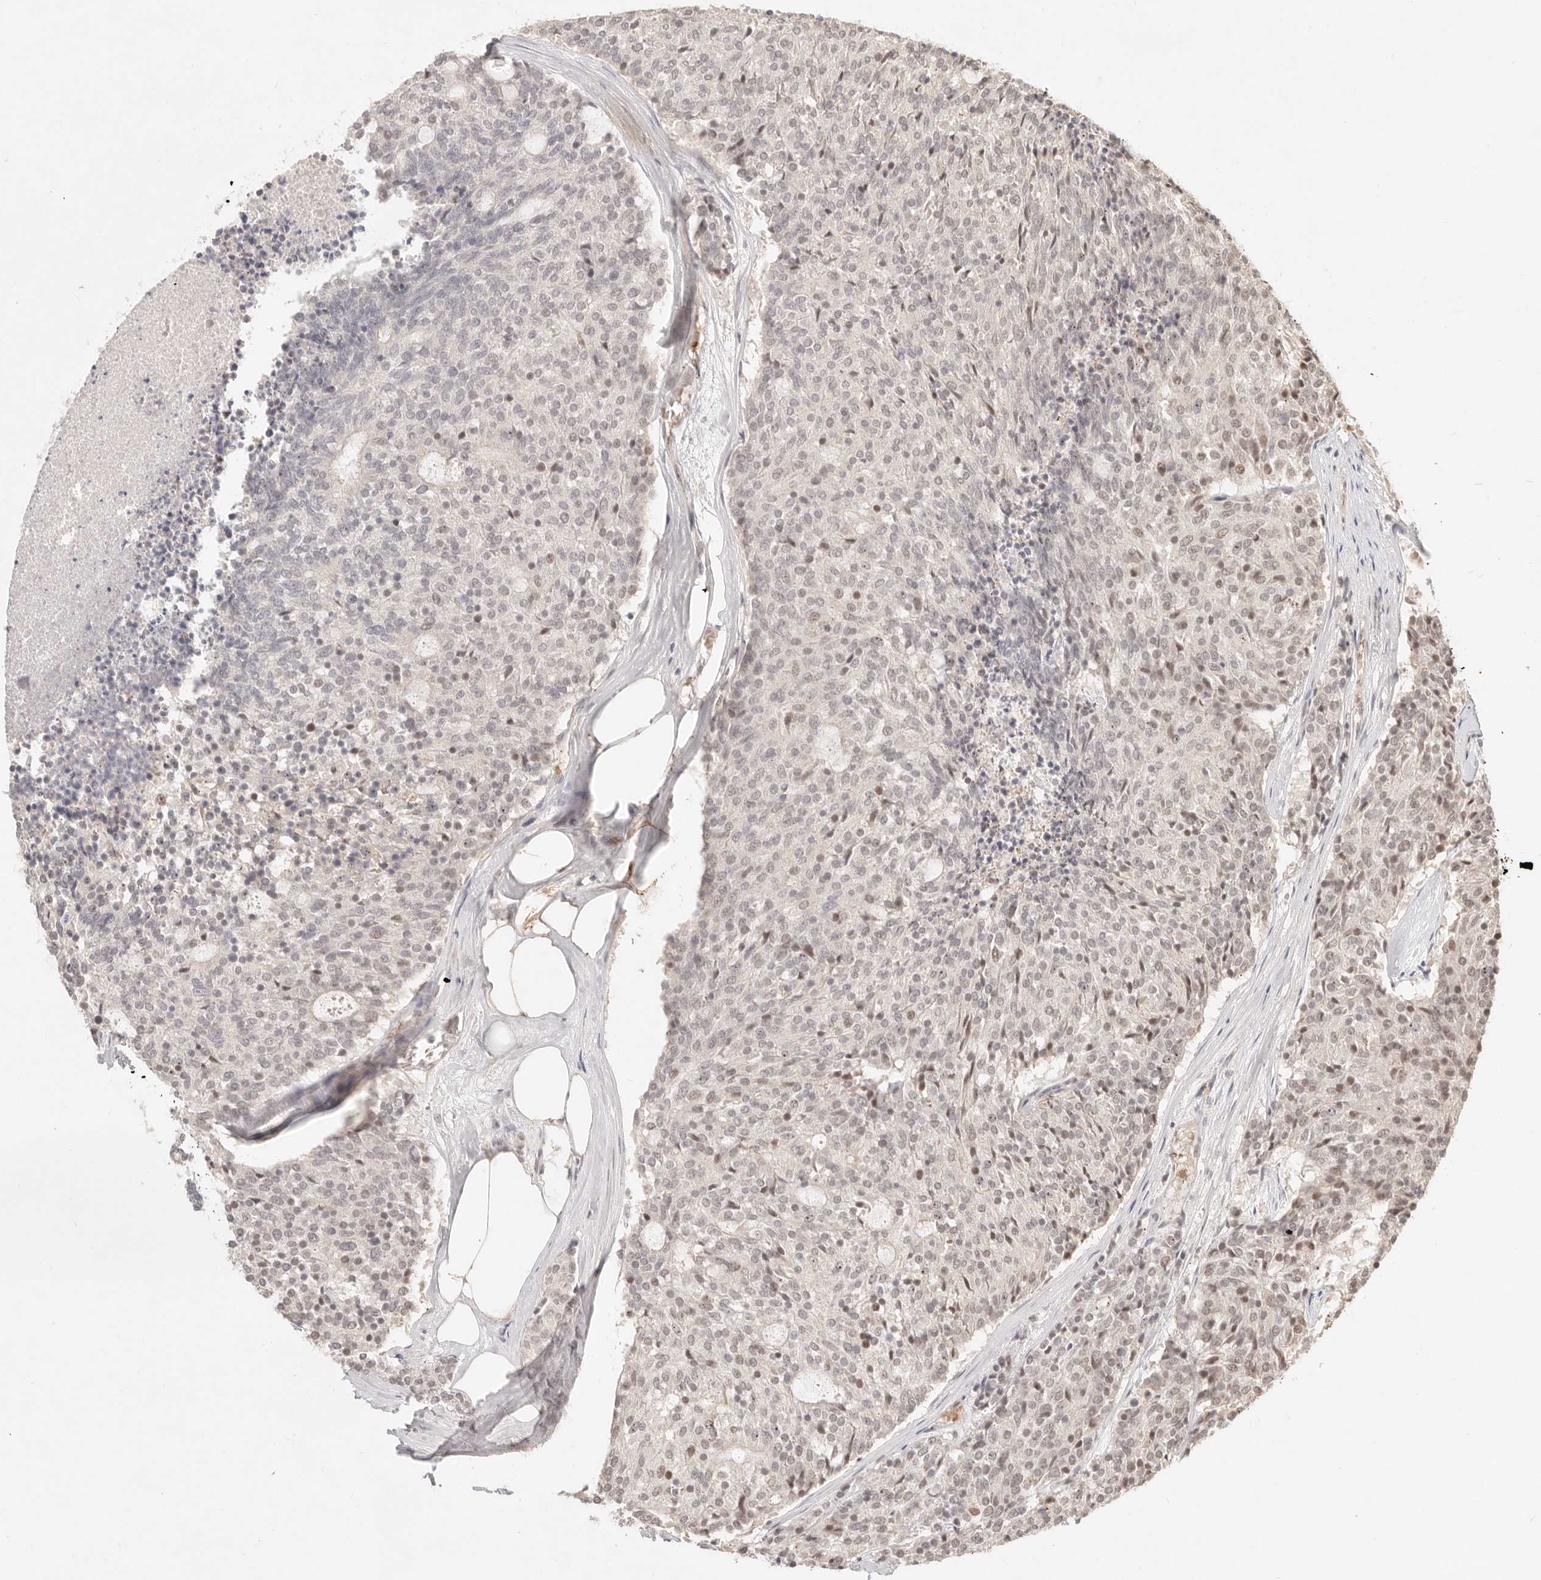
{"staining": {"intensity": "weak", "quantity": ">75%", "location": "nuclear"}, "tissue": "carcinoid", "cell_type": "Tumor cells", "image_type": "cancer", "snomed": [{"axis": "morphology", "description": "Carcinoid, malignant, NOS"}, {"axis": "topography", "description": "Pancreas"}], "caption": "Carcinoid tissue shows weak nuclear staining in approximately >75% of tumor cells, visualized by immunohistochemistry.", "gene": "MEP1A", "patient": {"sex": "female", "age": 54}}